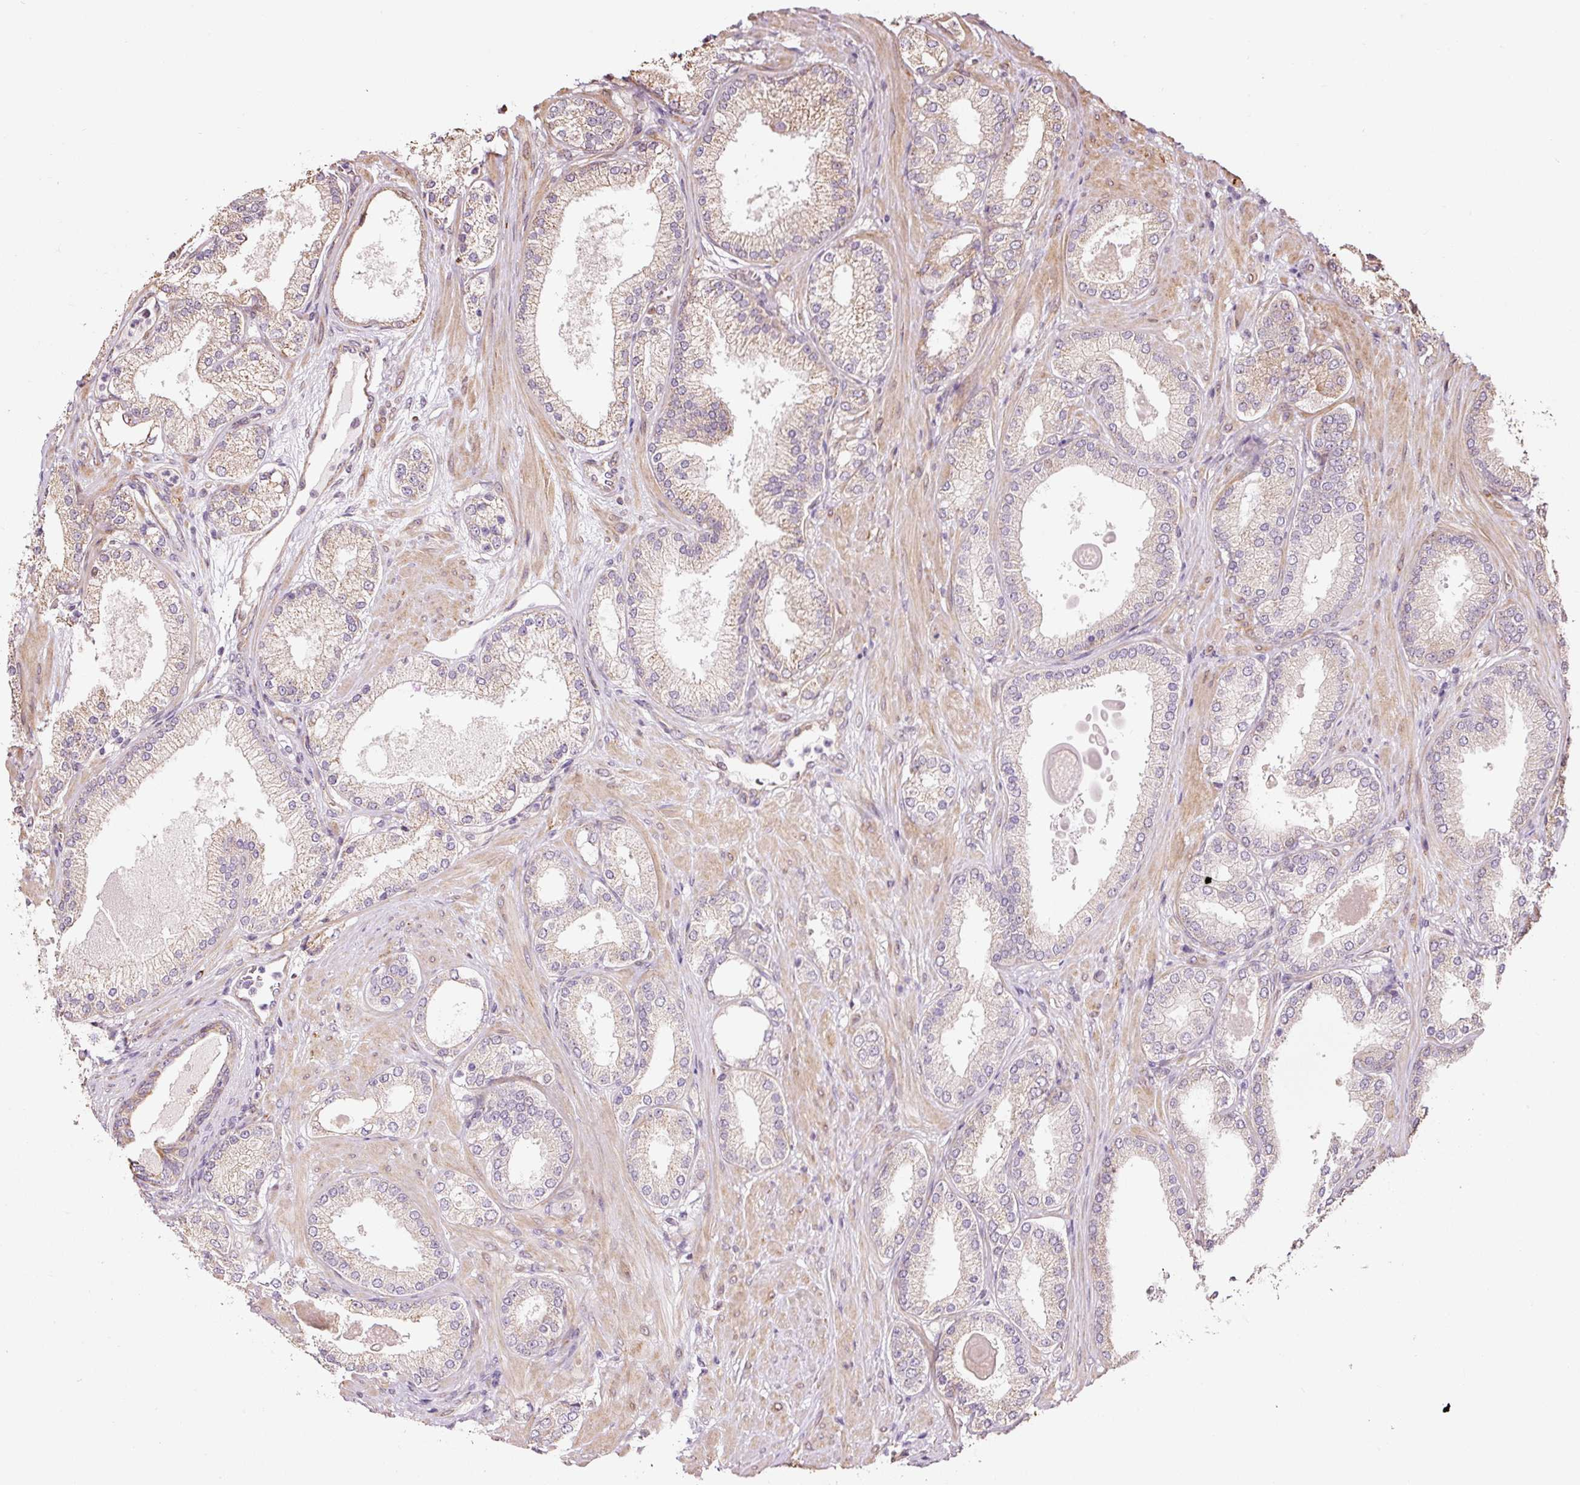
{"staining": {"intensity": "weak", "quantity": "25%-75%", "location": "cytoplasmic/membranous"}, "tissue": "prostate cancer", "cell_type": "Tumor cells", "image_type": "cancer", "snomed": [{"axis": "morphology", "description": "Adenocarcinoma, Low grade"}, {"axis": "topography", "description": "Prostate"}], "caption": "An image showing weak cytoplasmic/membranous positivity in about 25%-75% of tumor cells in prostate adenocarcinoma (low-grade), as visualized by brown immunohistochemical staining.", "gene": "ETF1", "patient": {"sex": "male", "age": 59}}